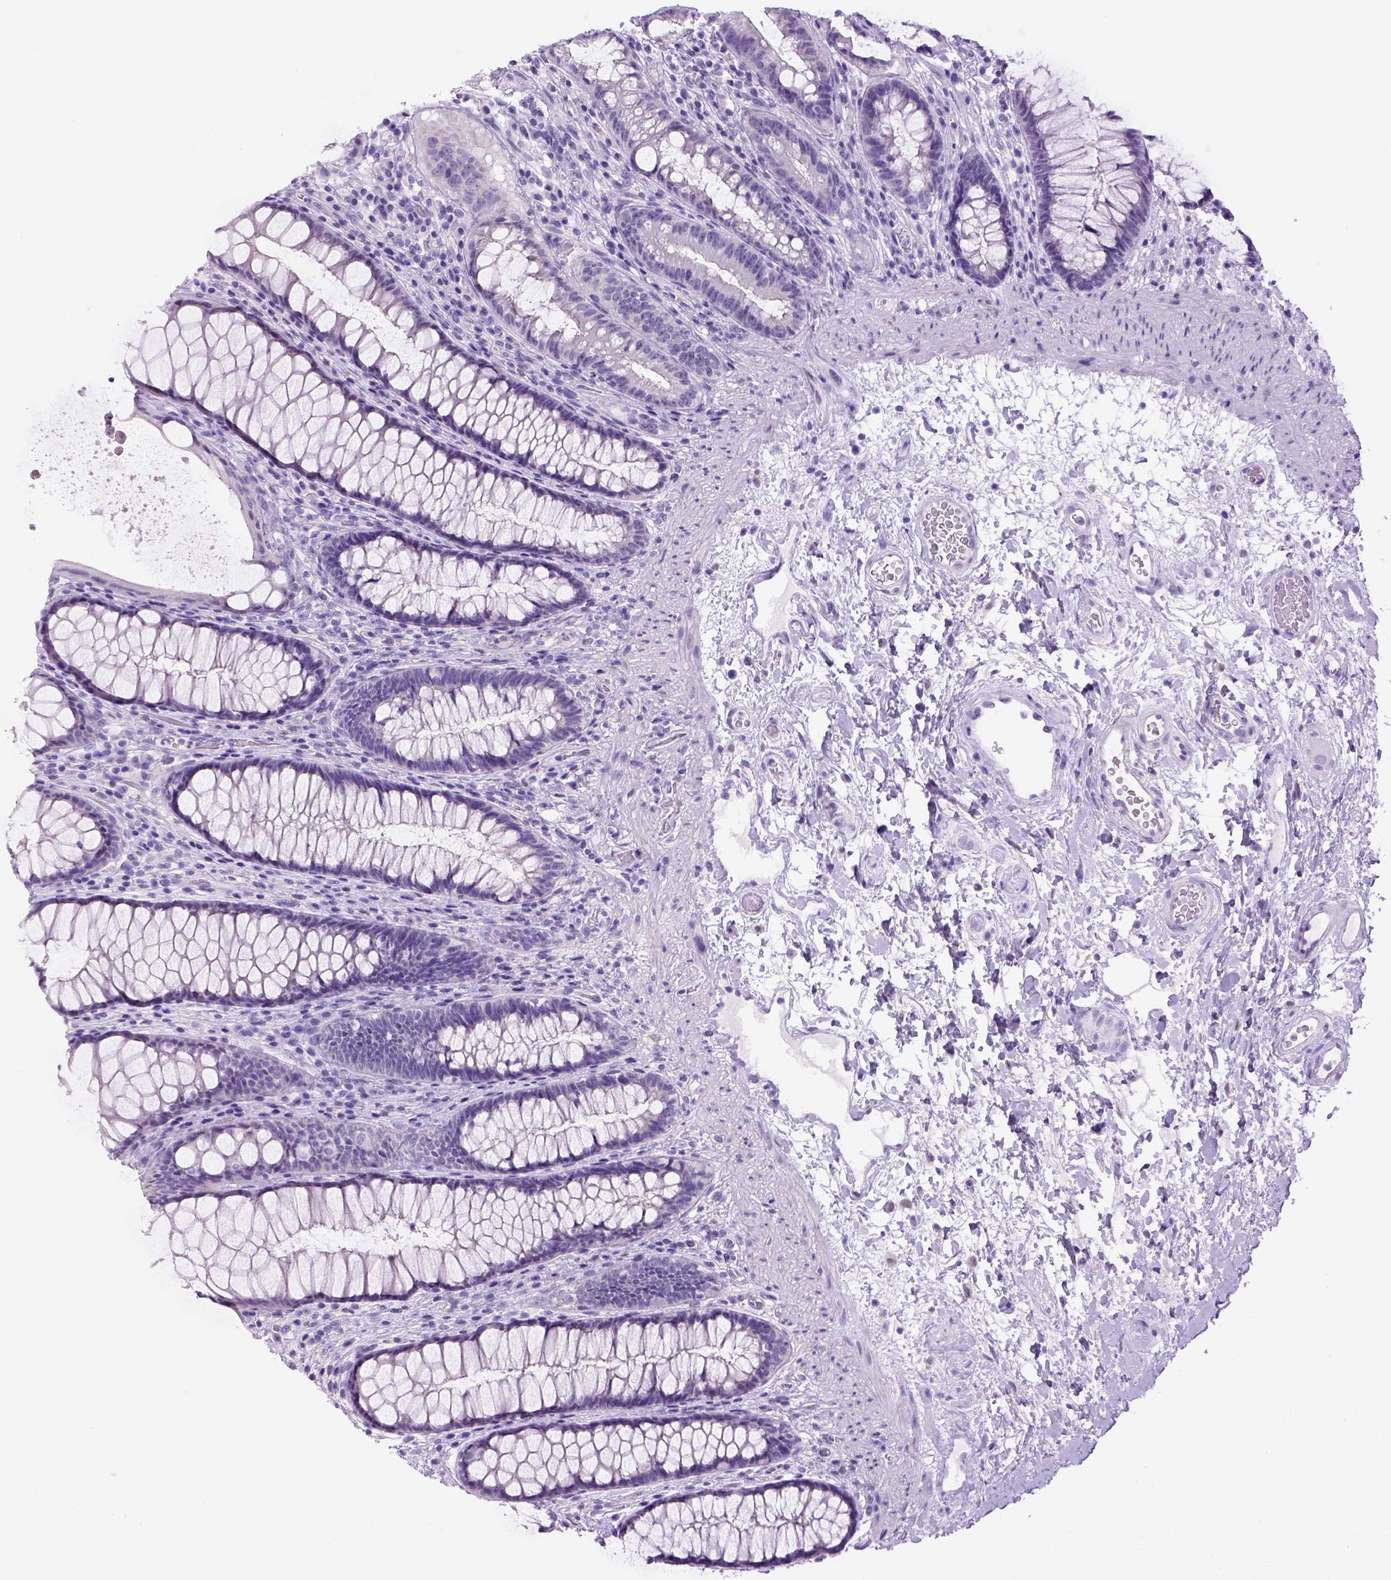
{"staining": {"intensity": "negative", "quantity": "none", "location": "none"}, "tissue": "rectum", "cell_type": "Glandular cells", "image_type": "normal", "snomed": [{"axis": "morphology", "description": "Normal tissue, NOS"}, {"axis": "topography", "description": "Rectum"}], "caption": "Glandular cells show no significant protein positivity in unremarkable rectum.", "gene": "SGCG", "patient": {"sex": "male", "age": 72}}